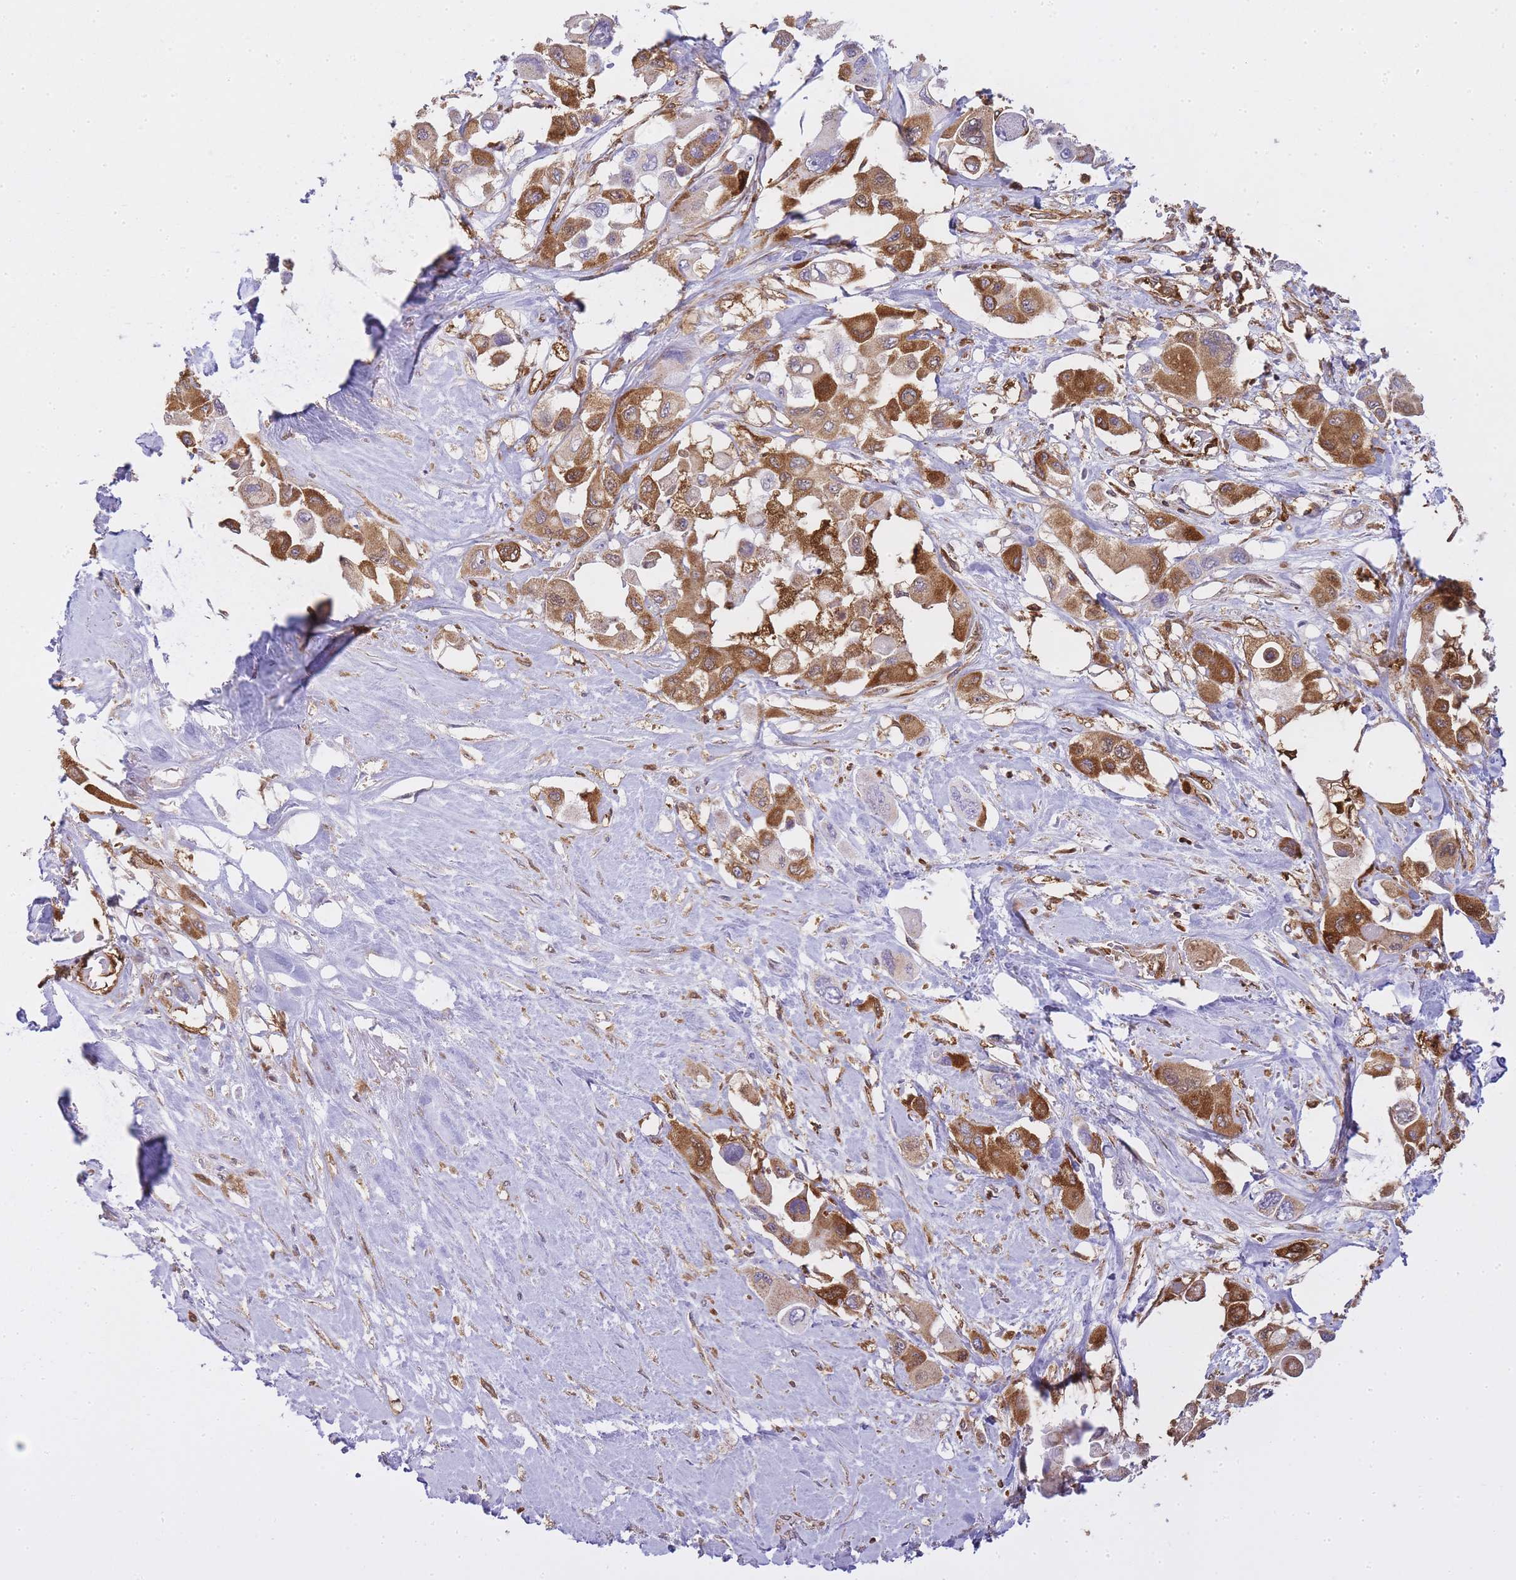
{"staining": {"intensity": "strong", "quantity": "25%-75%", "location": "cytoplasmic/membranous"}, "tissue": "pancreatic cancer", "cell_type": "Tumor cells", "image_type": "cancer", "snomed": [{"axis": "morphology", "description": "Adenocarcinoma, NOS"}, {"axis": "topography", "description": "Pancreas"}], "caption": "Pancreatic adenocarcinoma stained with DAB immunohistochemistry demonstrates high levels of strong cytoplasmic/membranous positivity in about 25%-75% of tumor cells.", "gene": "MSN", "patient": {"sex": "male", "age": 92}}